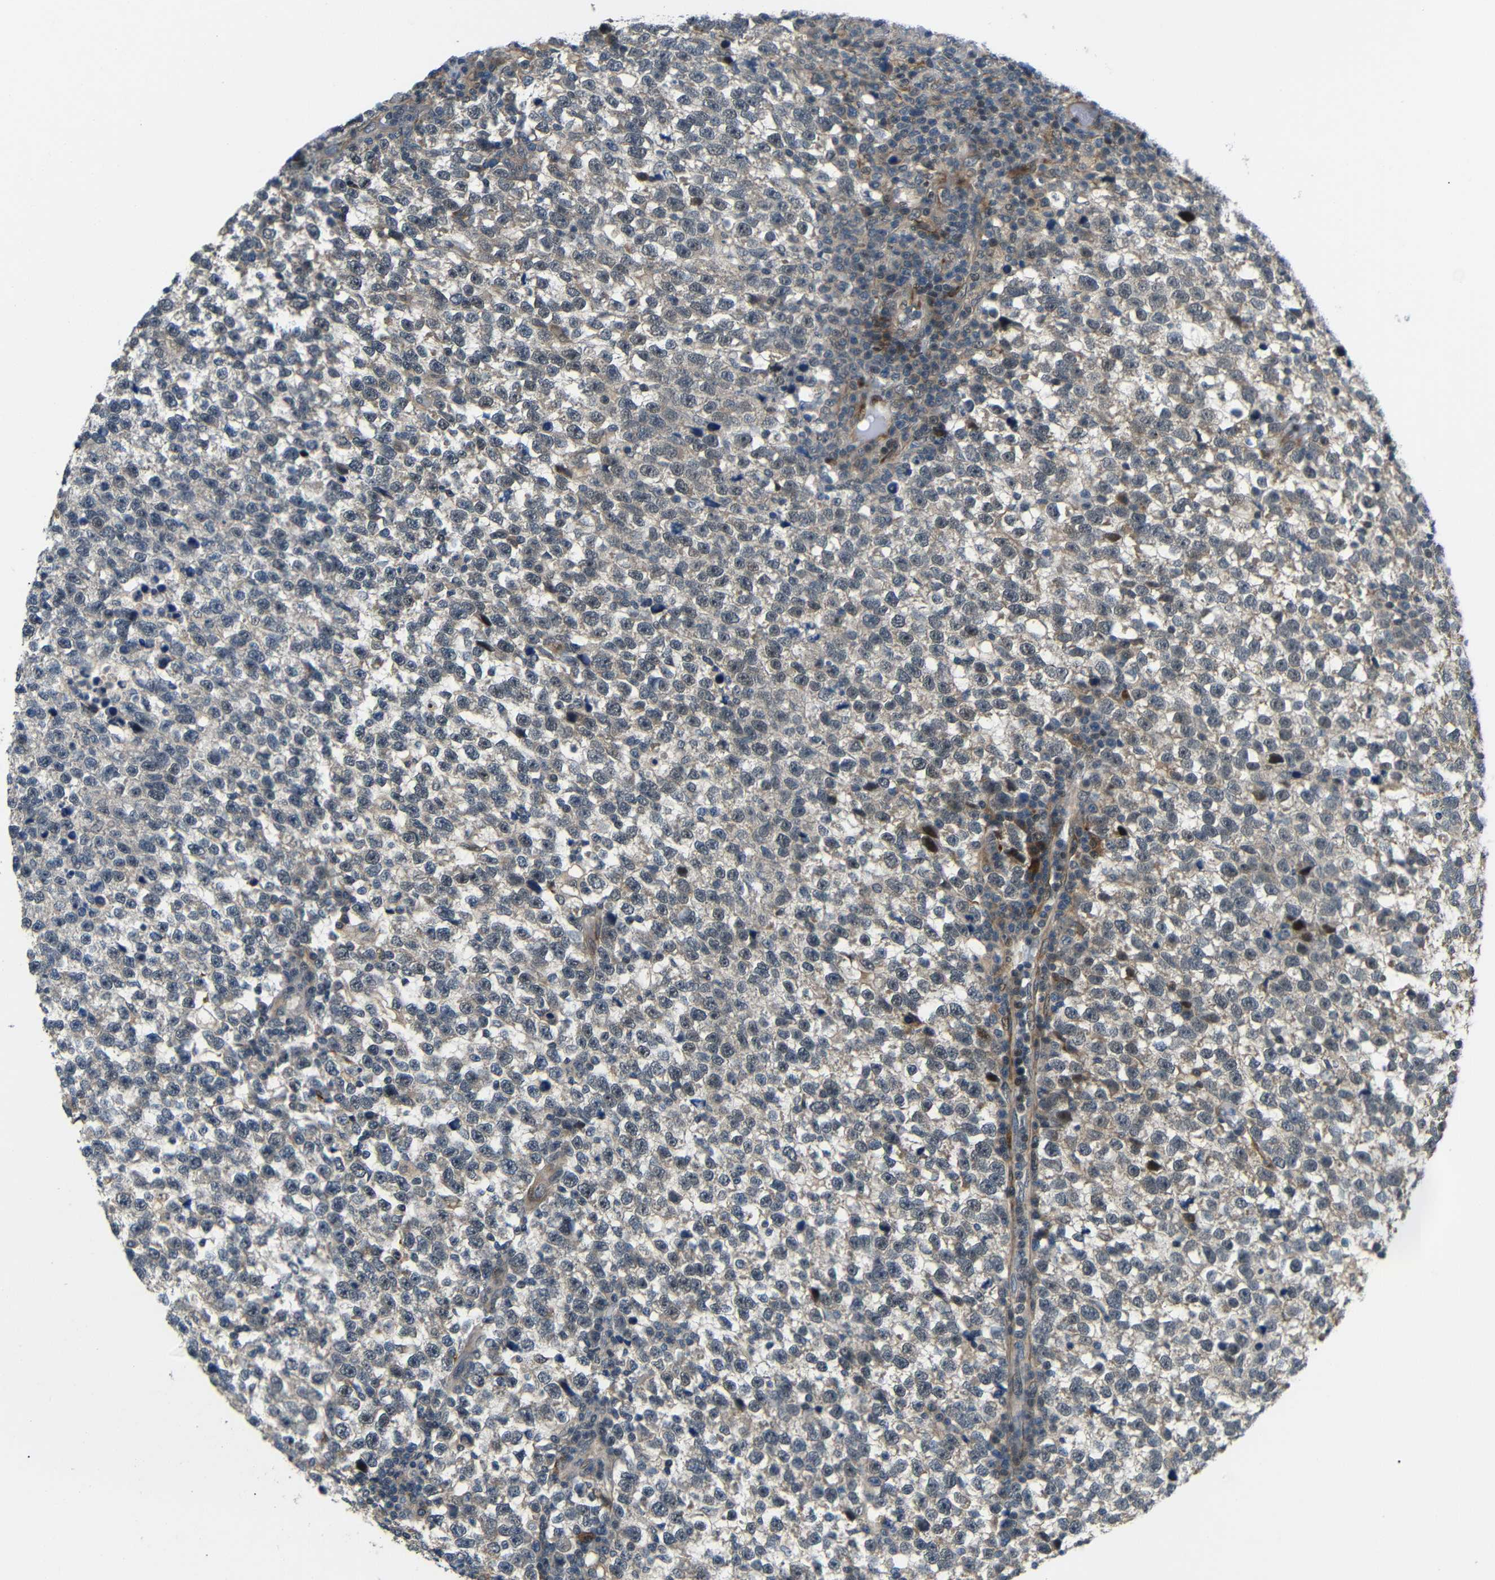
{"staining": {"intensity": "weak", "quantity": "25%-75%", "location": "cytoplasmic/membranous"}, "tissue": "testis cancer", "cell_type": "Tumor cells", "image_type": "cancer", "snomed": [{"axis": "morphology", "description": "Normal tissue, NOS"}, {"axis": "morphology", "description": "Seminoma, NOS"}, {"axis": "topography", "description": "Testis"}], "caption": "This photomicrograph shows immunohistochemistry staining of testis cancer, with low weak cytoplasmic/membranous positivity in approximately 25%-75% of tumor cells.", "gene": "SYDE1", "patient": {"sex": "male", "age": 43}}